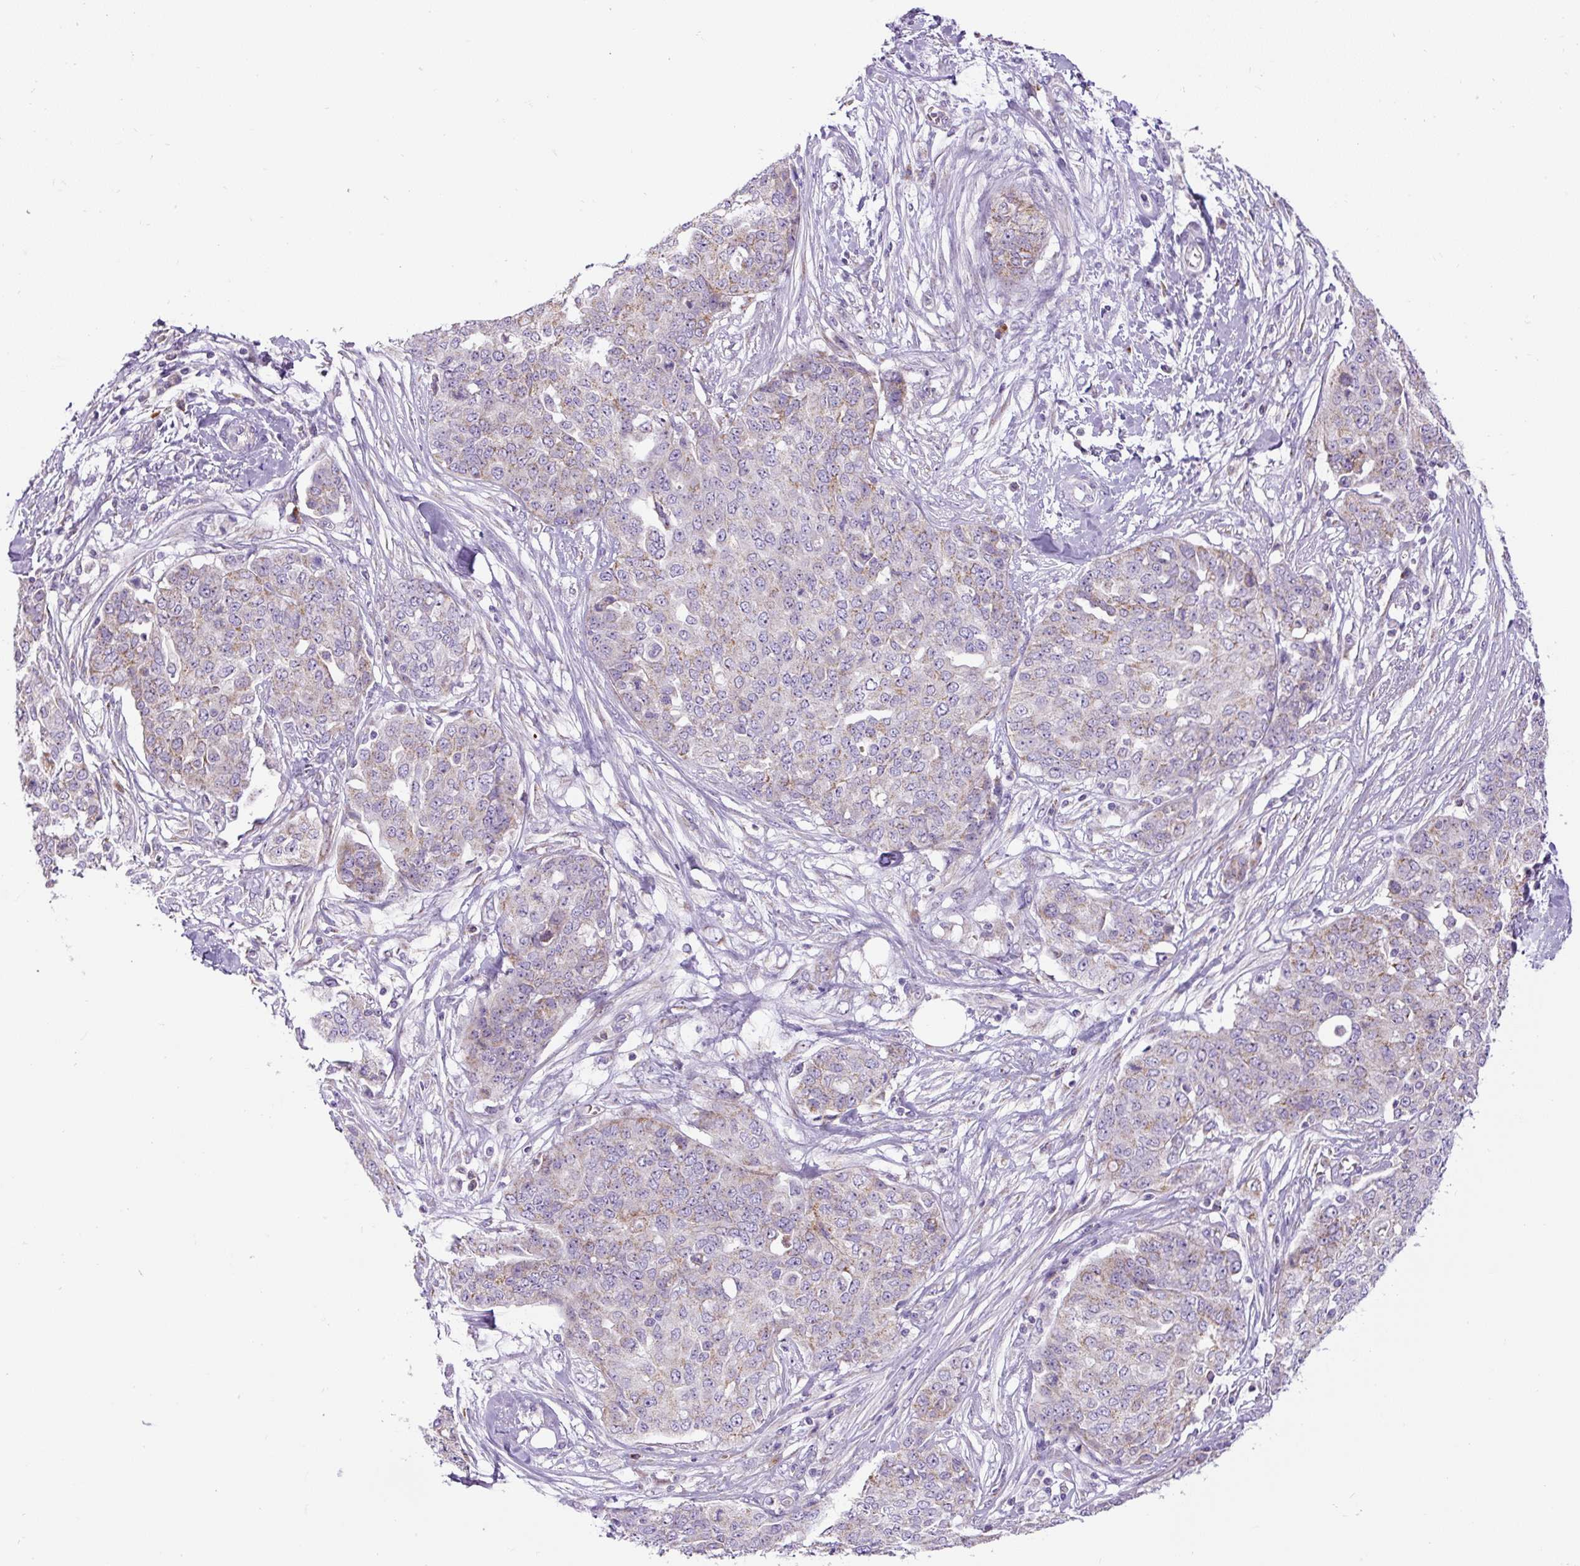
{"staining": {"intensity": "weak", "quantity": "25%-75%", "location": "cytoplasmic/membranous"}, "tissue": "ovarian cancer", "cell_type": "Tumor cells", "image_type": "cancer", "snomed": [{"axis": "morphology", "description": "Cystadenocarcinoma, serous, NOS"}, {"axis": "topography", "description": "Soft tissue"}, {"axis": "topography", "description": "Ovary"}], "caption": "Brown immunohistochemical staining in ovarian cancer (serous cystadenocarcinoma) reveals weak cytoplasmic/membranous staining in approximately 25%-75% of tumor cells.", "gene": "ZNF596", "patient": {"sex": "female", "age": 57}}